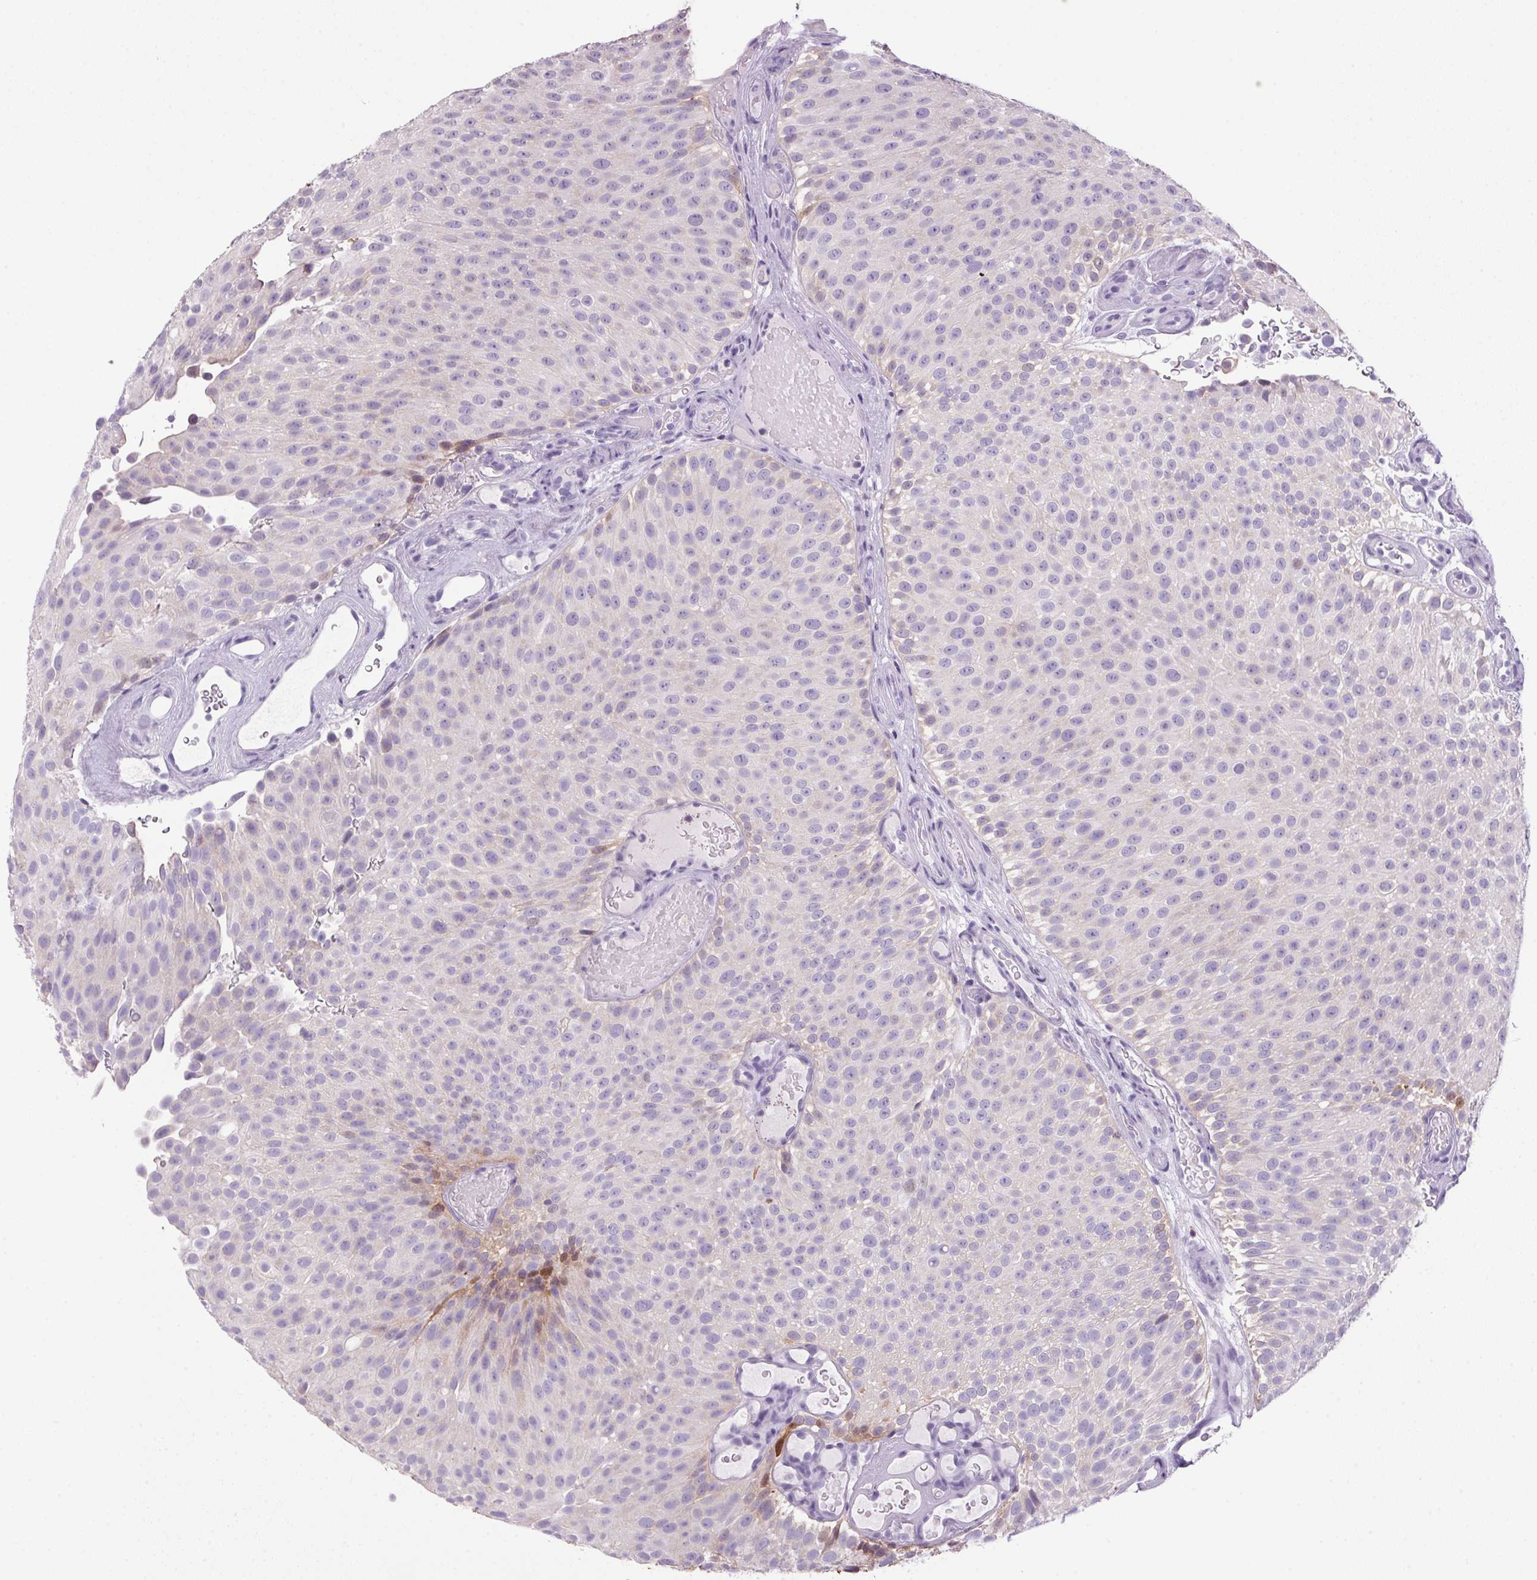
{"staining": {"intensity": "negative", "quantity": "none", "location": "none"}, "tissue": "urothelial cancer", "cell_type": "Tumor cells", "image_type": "cancer", "snomed": [{"axis": "morphology", "description": "Urothelial carcinoma, Low grade"}, {"axis": "topography", "description": "Urinary bladder"}], "caption": "Urothelial cancer stained for a protein using immunohistochemistry shows no positivity tumor cells.", "gene": "S100A2", "patient": {"sex": "male", "age": 78}}